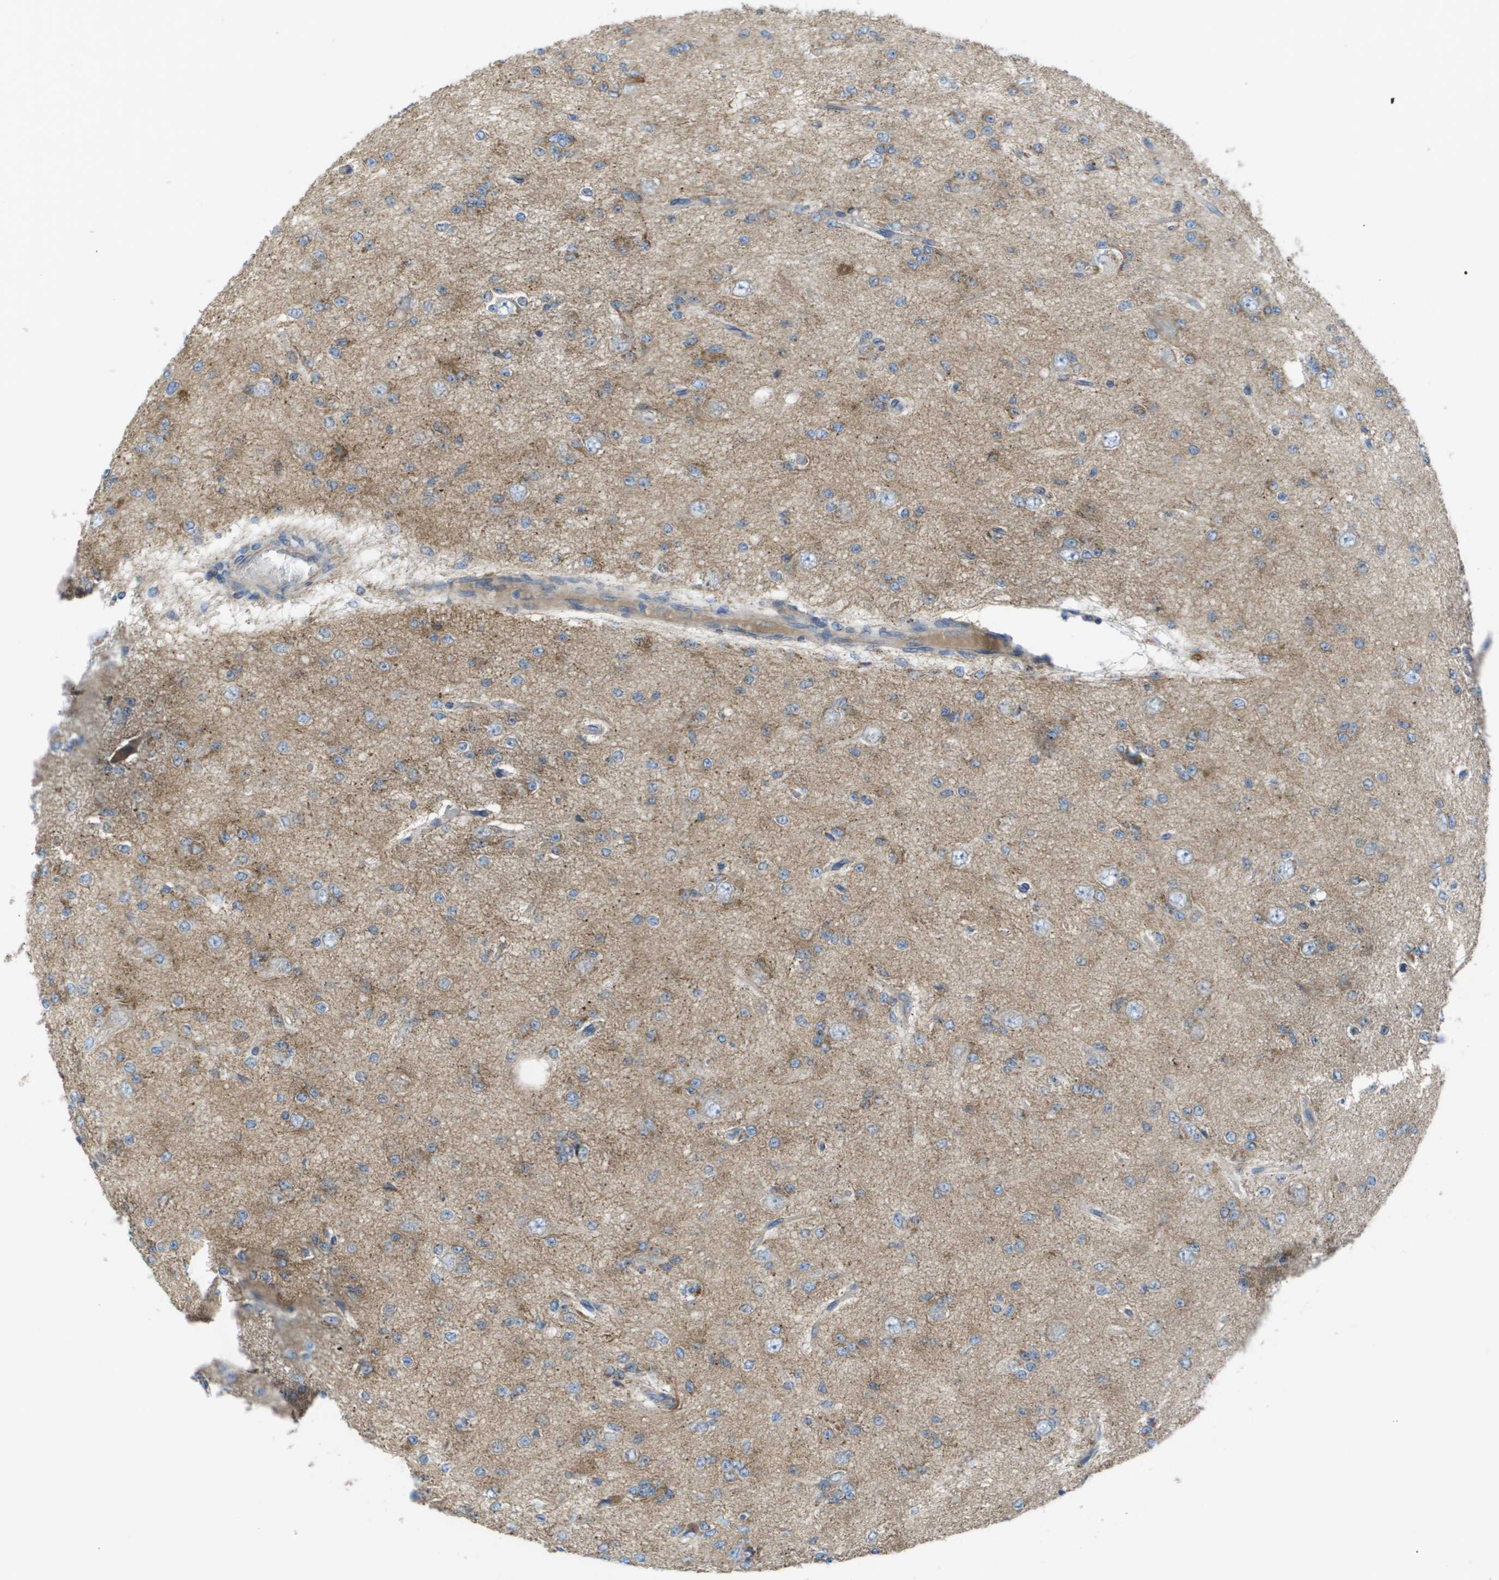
{"staining": {"intensity": "moderate", "quantity": "<25%", "location": "cytoplasmic/membranous"}, "tissue": "glioma", "cell_type": "Tumor cells", "image_type": "cancer", "snomed": [{"axis": "morphology", "description": "Glioma, malignant, Low grade"}, {"axis": "topography", "description": "Brain"}], "caption": "Immunohistochemical staining of malignant glioma (low-grade) exhibits low levels of moderate cytoplasmic/membranous protein positivity in about <25% of tumor cells. (brown staining indicates protein expression, while blue staining denotes nuclei).", "gene": "CLCN2", "patient": {"sex": "male", "age": 38}}